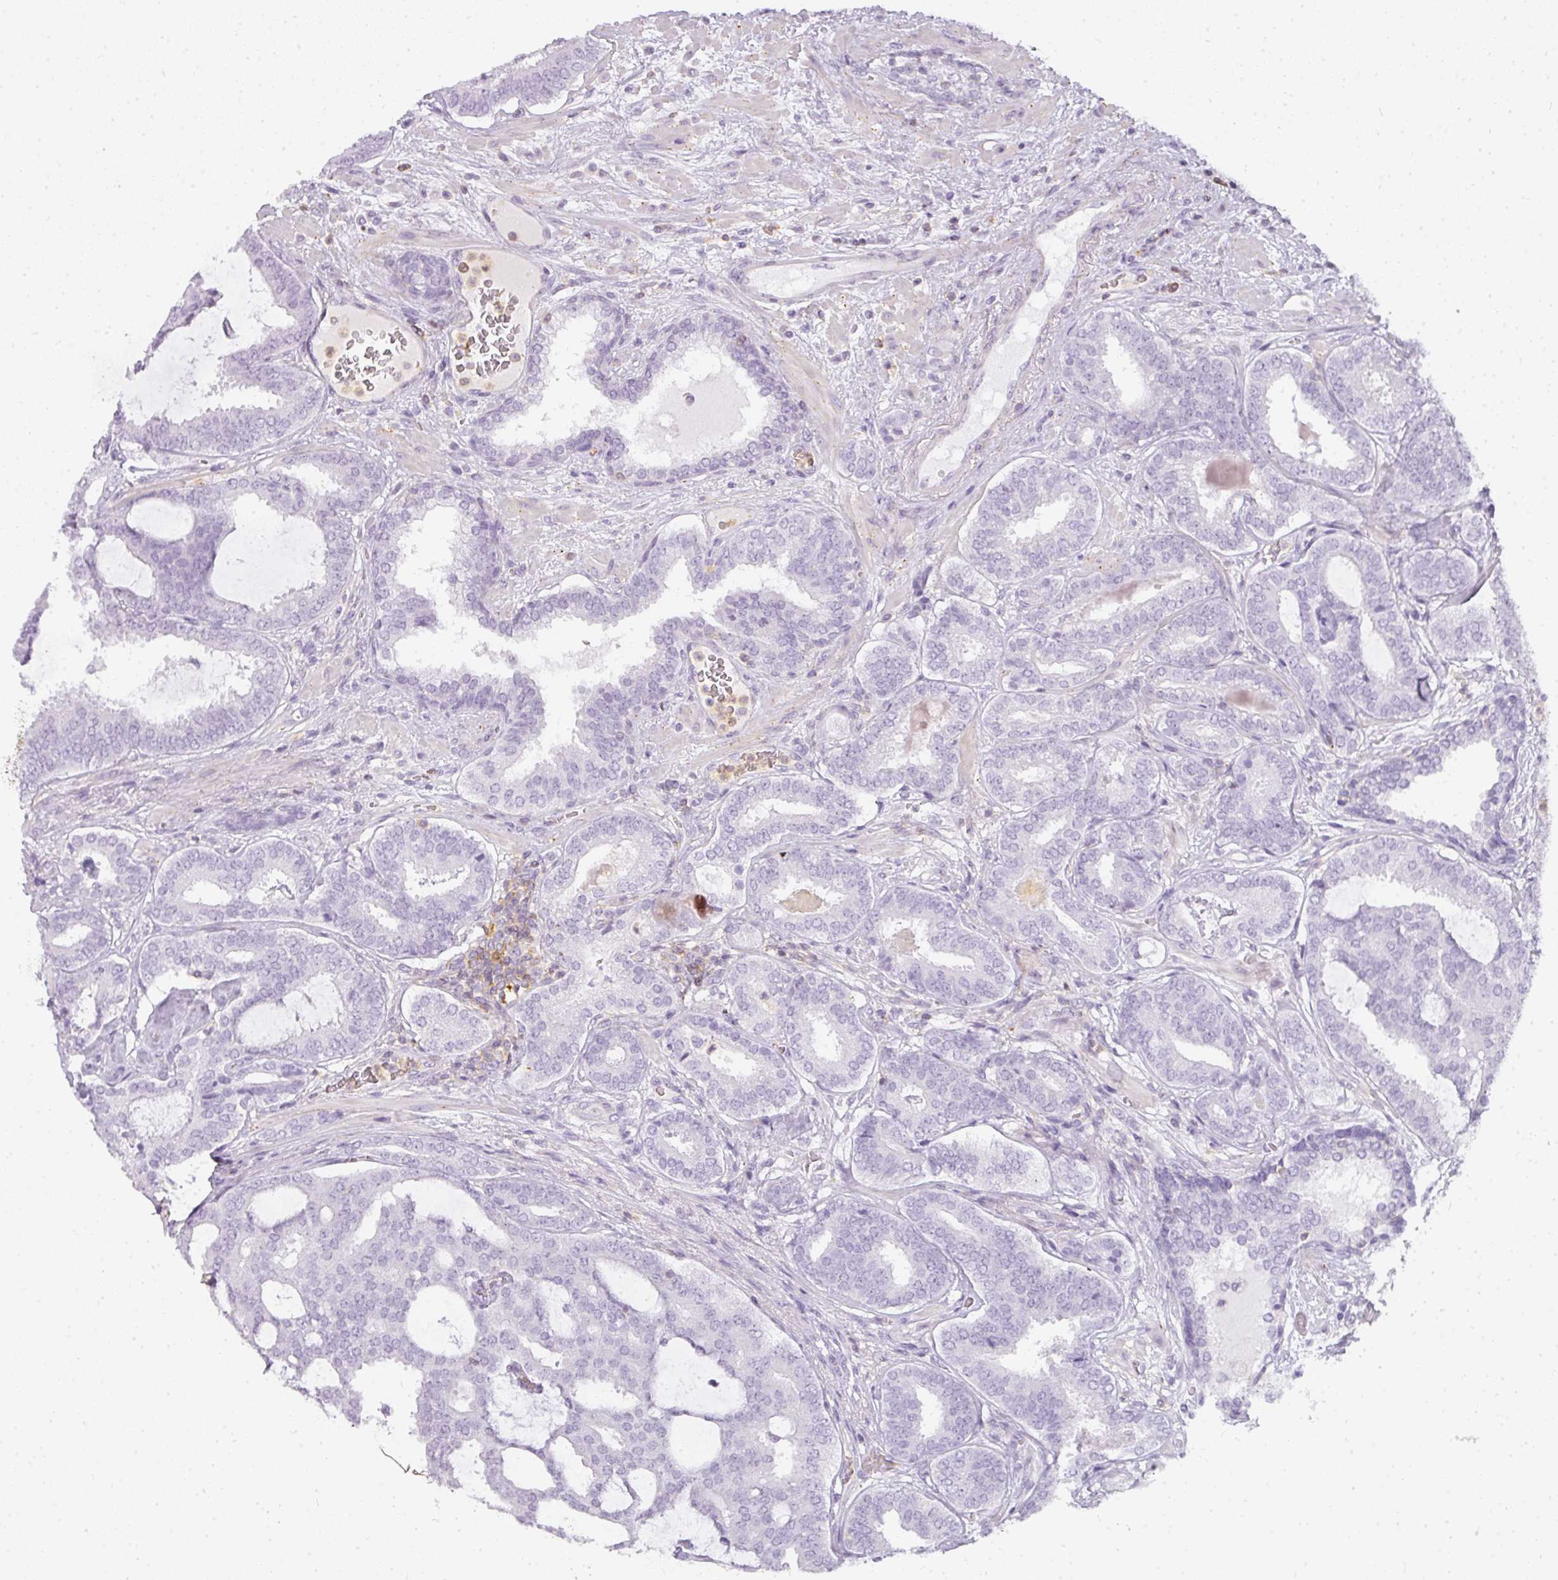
{"staining": {"intensity": "negative", "quantity": "none", "location": "none"}, "tissue": "prostate cancer", "cell_type": "Tumor cells", "image_type": "cancer", "snomed": [{"axis": "morphology", "description": "Adenocarcinoma, High grade"}, {"axis": "topography", "description": "Prostate"}], "caption": "Prostate adenocarcinoma (high-grade) was stained to show a protein in brown. There is no significant positivity in tumor cells.", "gene": "TMEM42", "patient": {"sex": "male", "age": 65}}